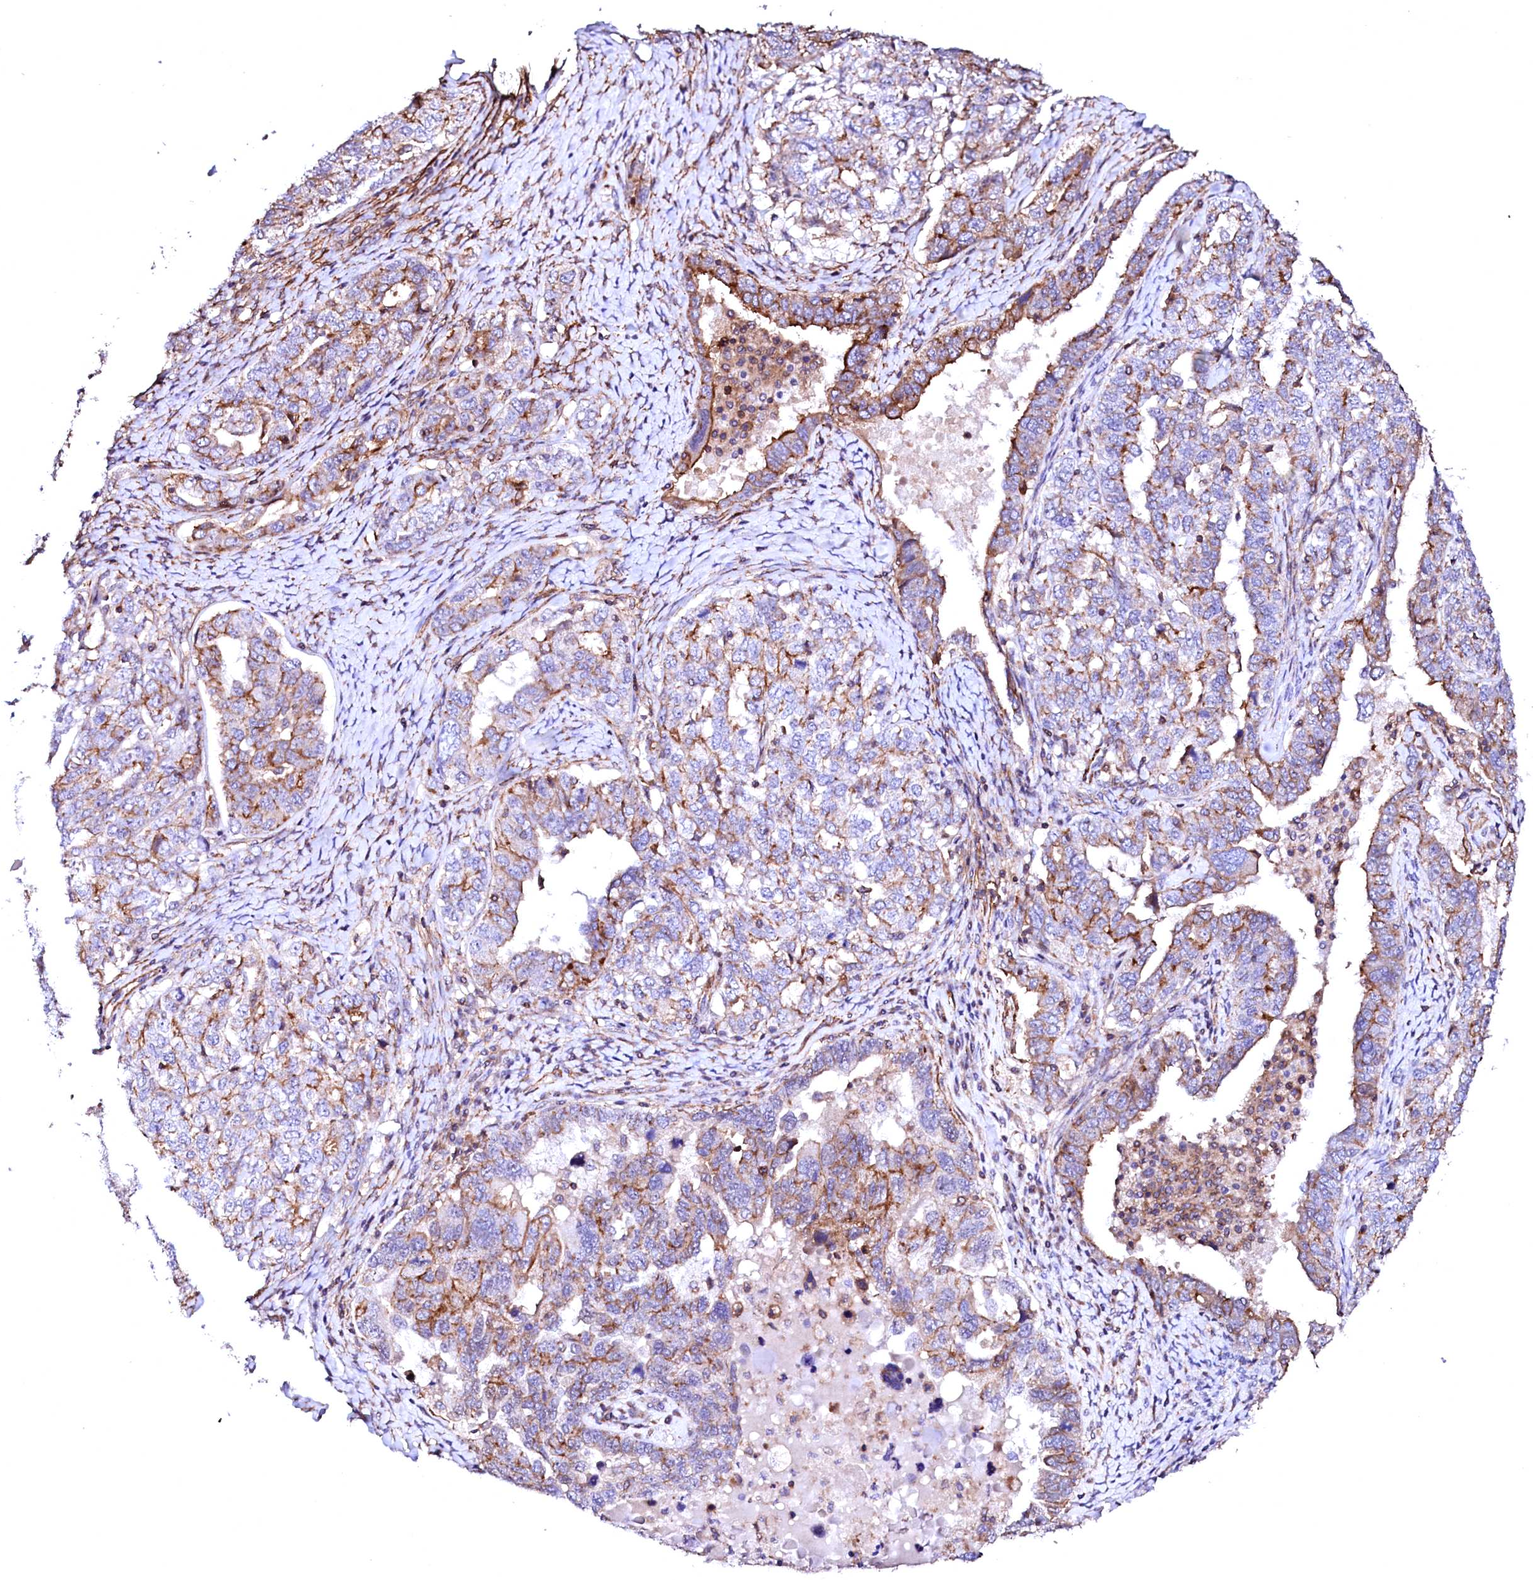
{"staining": {"intensity": "moderate", "quantity": "25%-75%", "location": "cytoplasmic/membranous"}, "tissue": "ovarian cancer", "cell_type": "Tumor cells", "image_type": "cancer", "snomed": [{"axis": "morphology", "description": "Carcinoma, endometroid"}, {"axis": "topography", "description": "Ovary"}], "caption": "Moderate cytoplasmic/membranous positivity is present in approximately 25%-75% of tumor cells in endometroid carcinoma (ovarian).", "gene": "GPR176", "patient": {"sex": "female", "age": 62}}